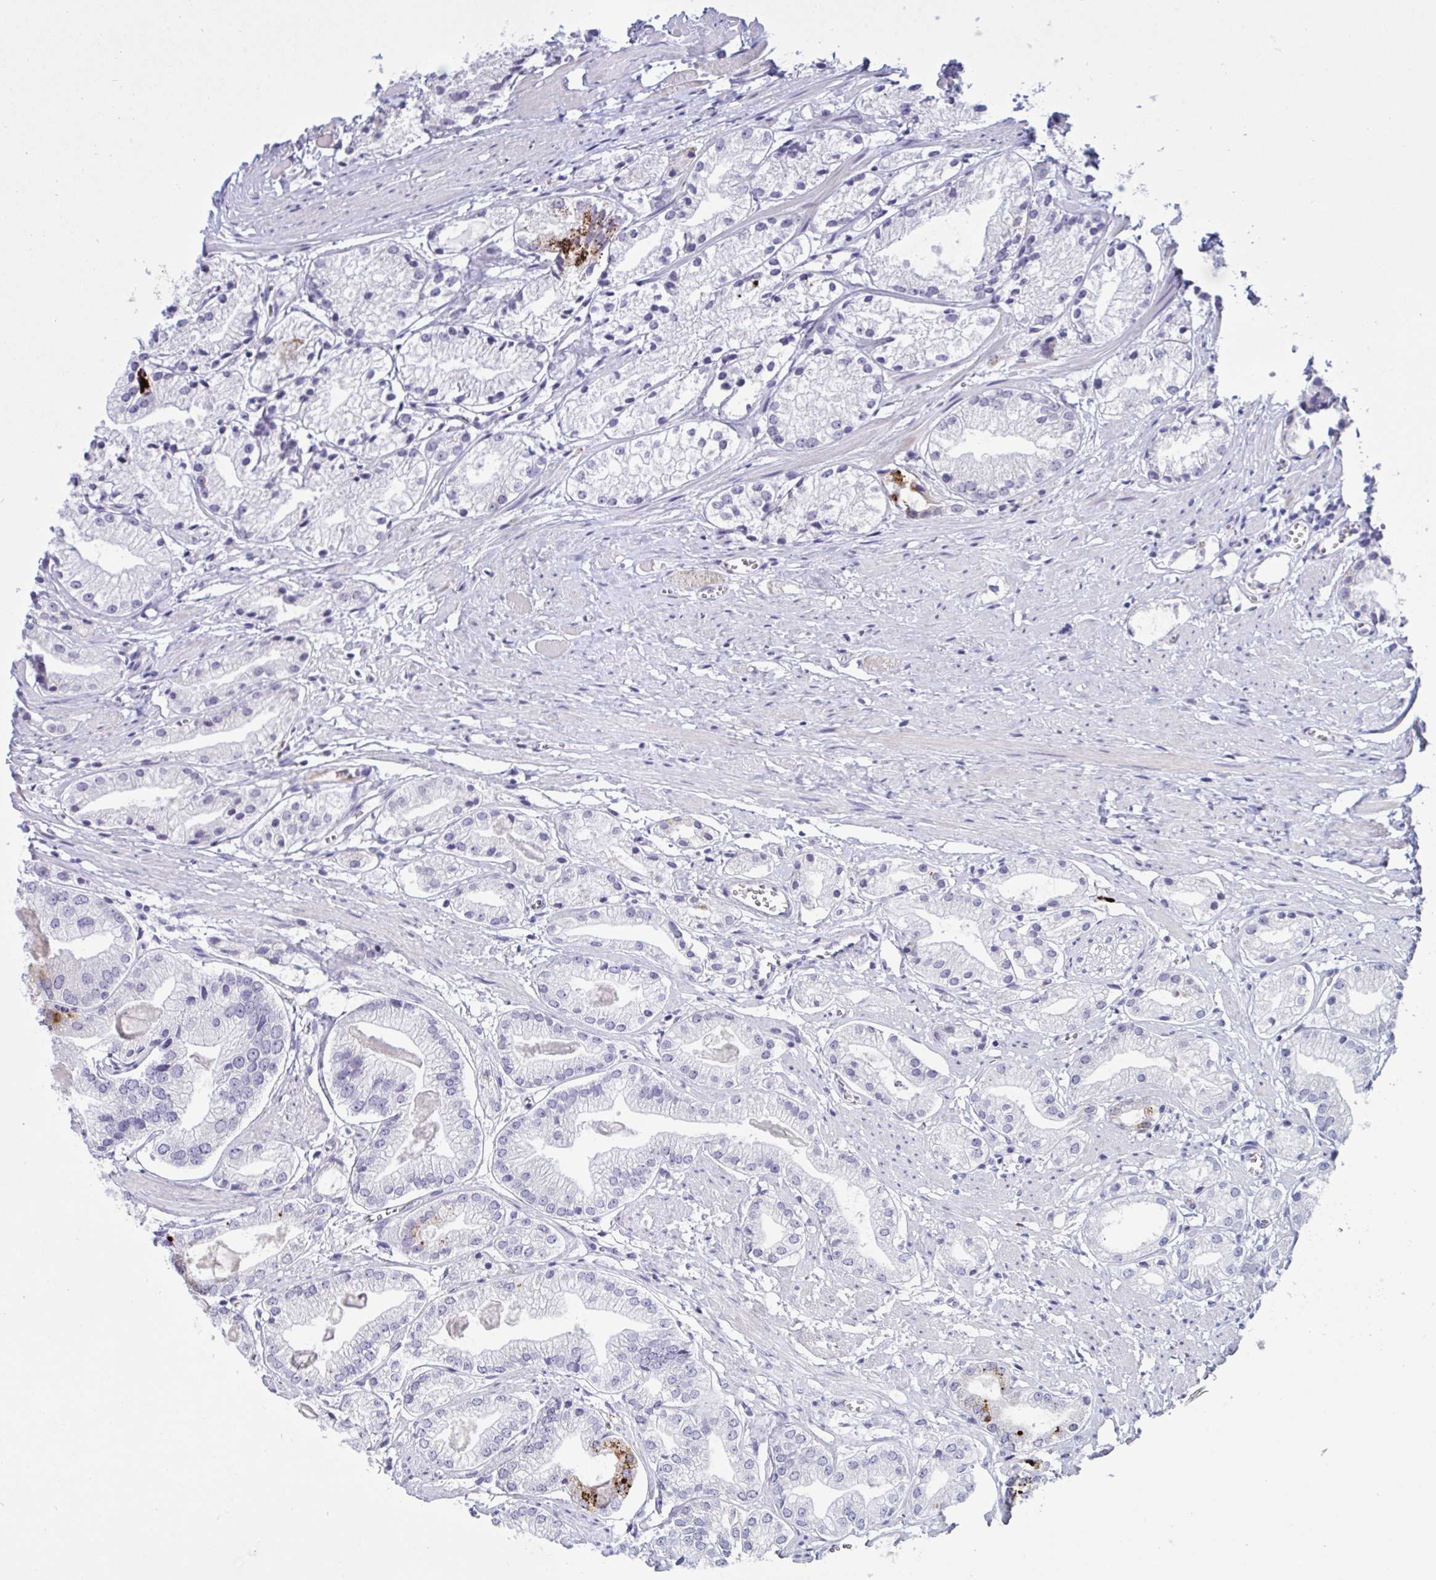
{"staining": {"intensity": "moderate", "quantity": "<25%", "location": "cytoplasmic/membranous"}, "tissue": "prostate cancer", "cell_type": "Tumor cells", "image_type": "cancer", "snomed": [{"axis": "morphology", "description": "Adenocarcinoma, Low grade"}, {"axis": "topography", "description": "Prostate"}], "caption": "Prostate cancer stained with immunohistochemistry reveals moderate cytoplasmic/membranous positivity in about <25% of tumor cells.", "gene": "DOCK11", "patient": {"sex": "male", "age": 69}}